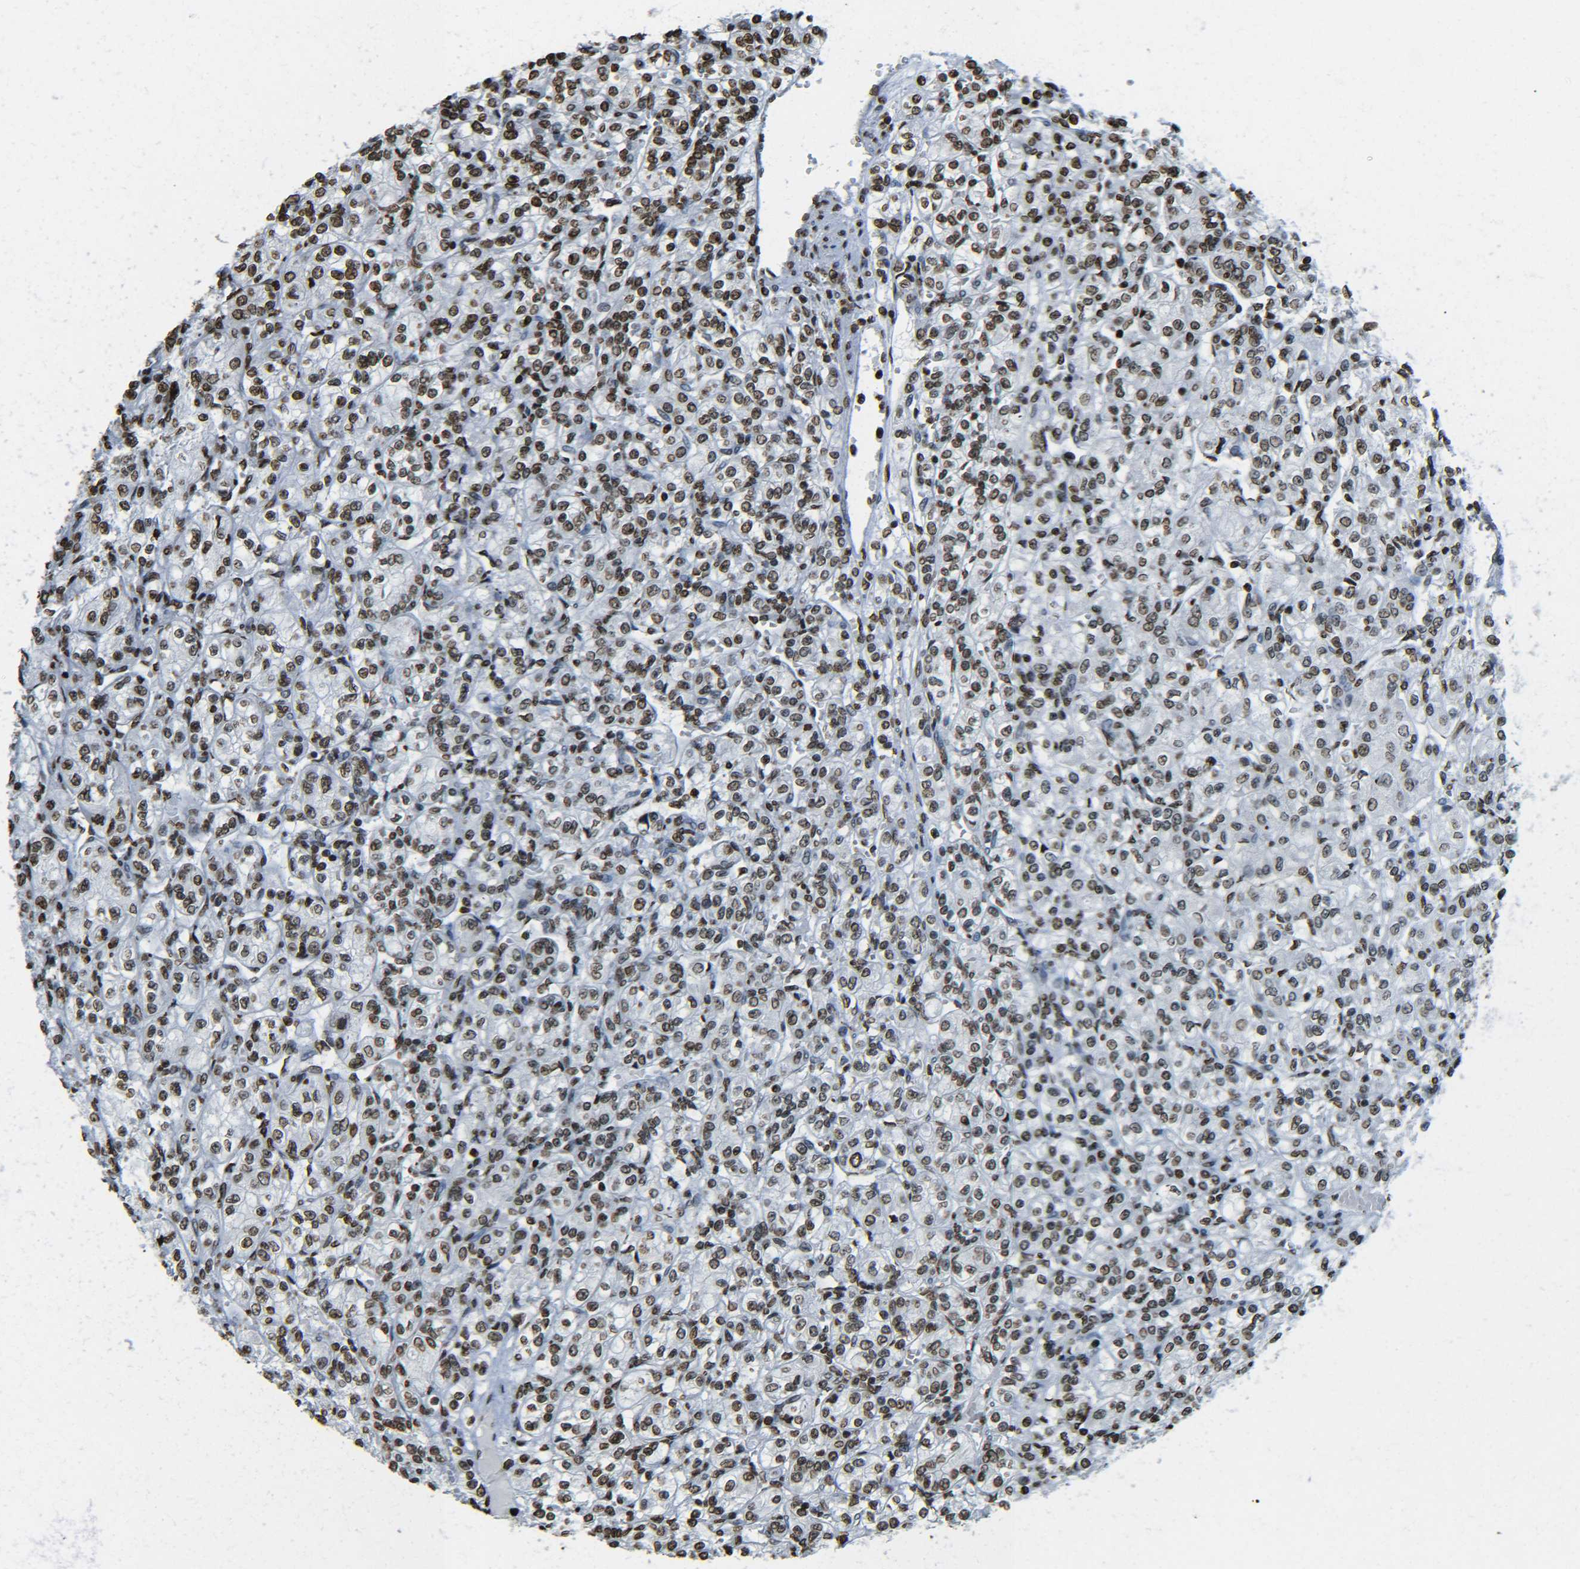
{"staining": {"intensity": "moderate", "quantity": ">75%", "location": "nuclear"}, "tissue": "renal cancer", "cell_type": "Tumor cells", "image_type": "cancer", "snomed": [{"axis": "morphology", "description": "Adenocarcinoma, NOS"}, {"axis": "topography", "description": "Kidney"}], "caption": "Protein staining exhibits moderate nuclear expression in approximately >75% of tumor cells in renal cancer (adenocarcinoma). The staining was performed using DAB to visualize the protein expression in brown, while the nuclei were stained in blue with hematoxylin (Magnification: 20x).", "gene": "H4C16", "patient": {"sex": "male", "age": 77}}